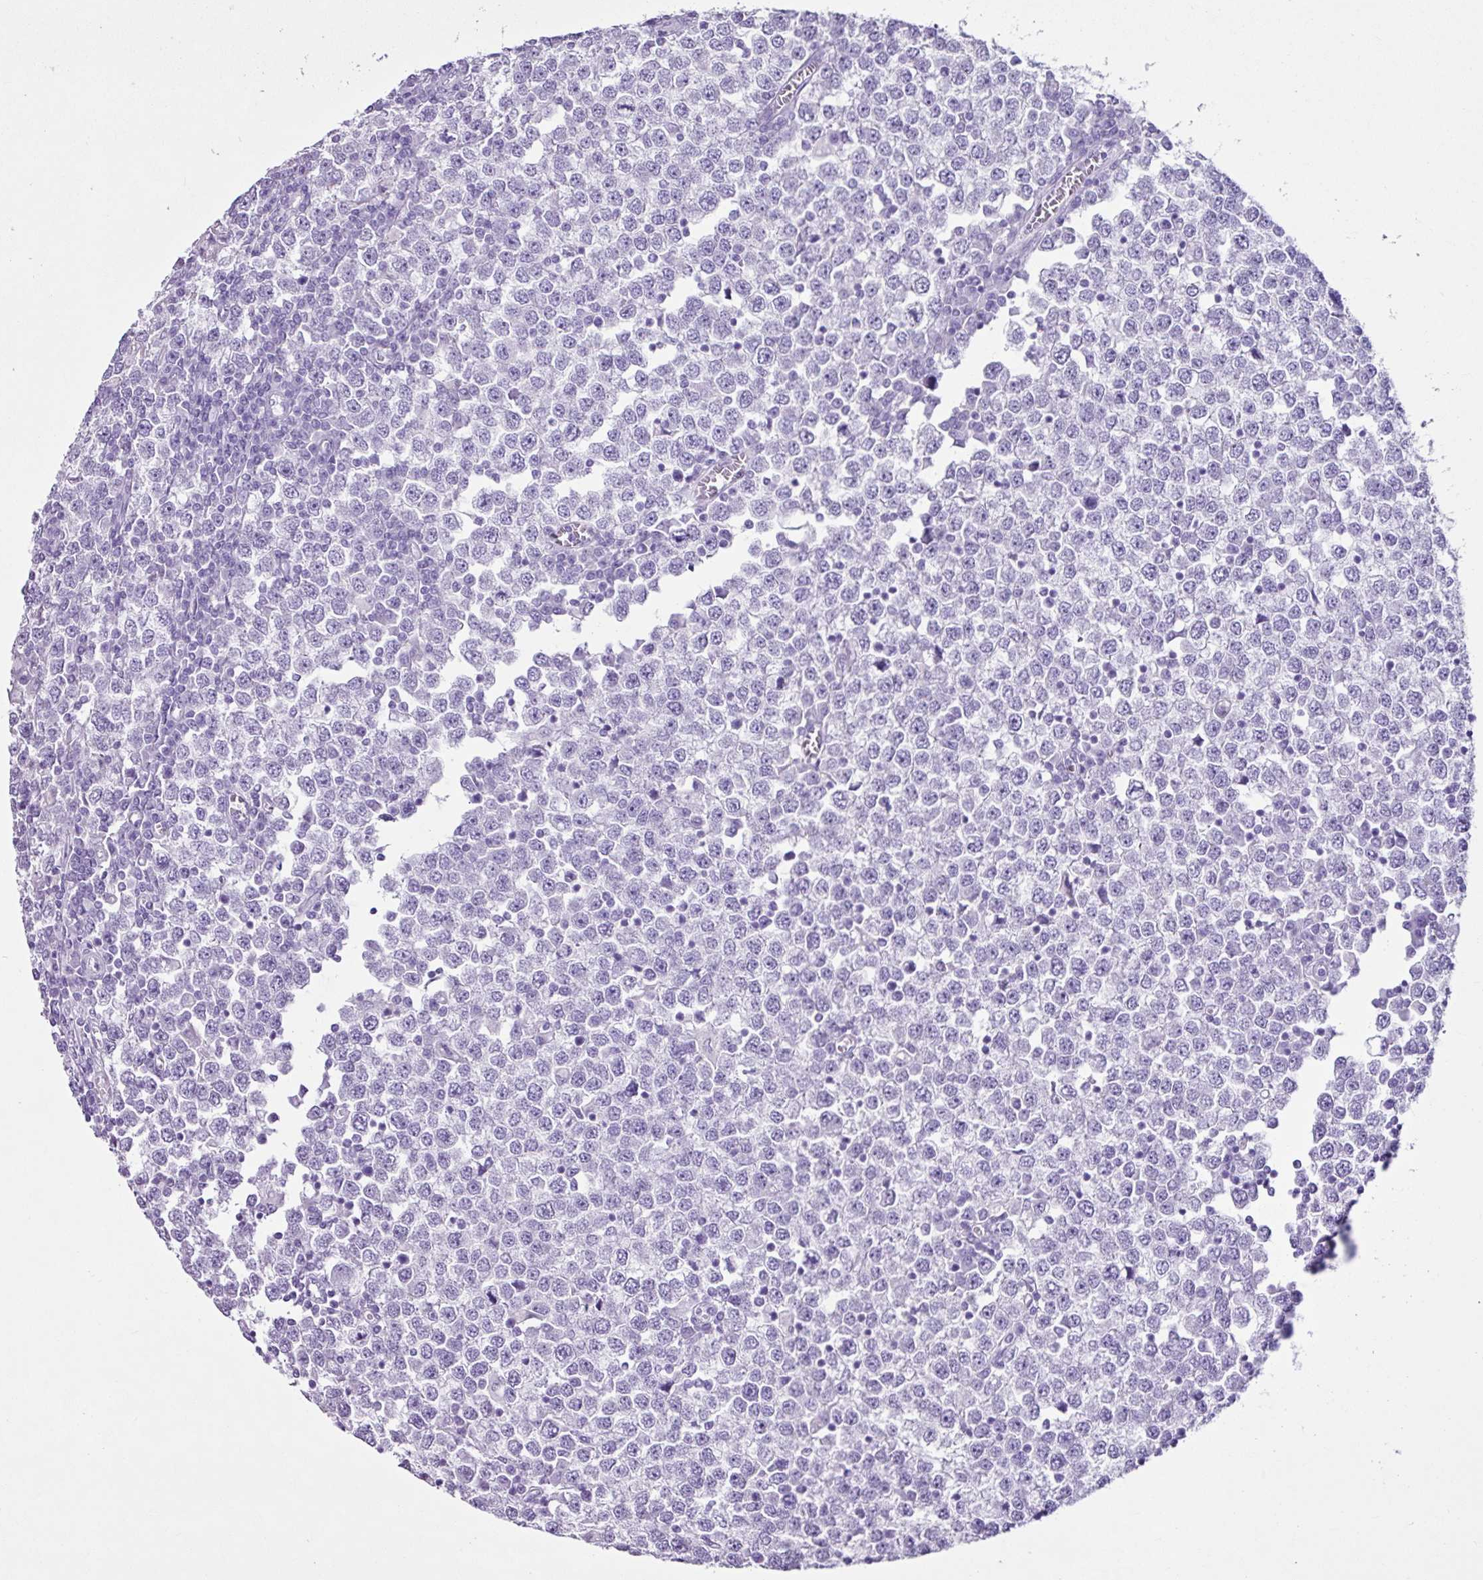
{"staining": {"intensity": "negative", "quantity": "none", "location": "none"}, "tissue": "testis cancer", "cell_type": "Tumor cells", "image_type": "cancer", "snomed": [{"axis": "morphology", "description": "Seminoma, NOS"}, {"axis": "topography", "description": "Testis"}], "caption": "The IHC image has no significant positivity in tumor cells of testis cancer tissue. (DAB IHC visualized using brightfield microscopy, high magnification).", "gene": "PGR", "patient": {"sex": "male", "age": 65}}